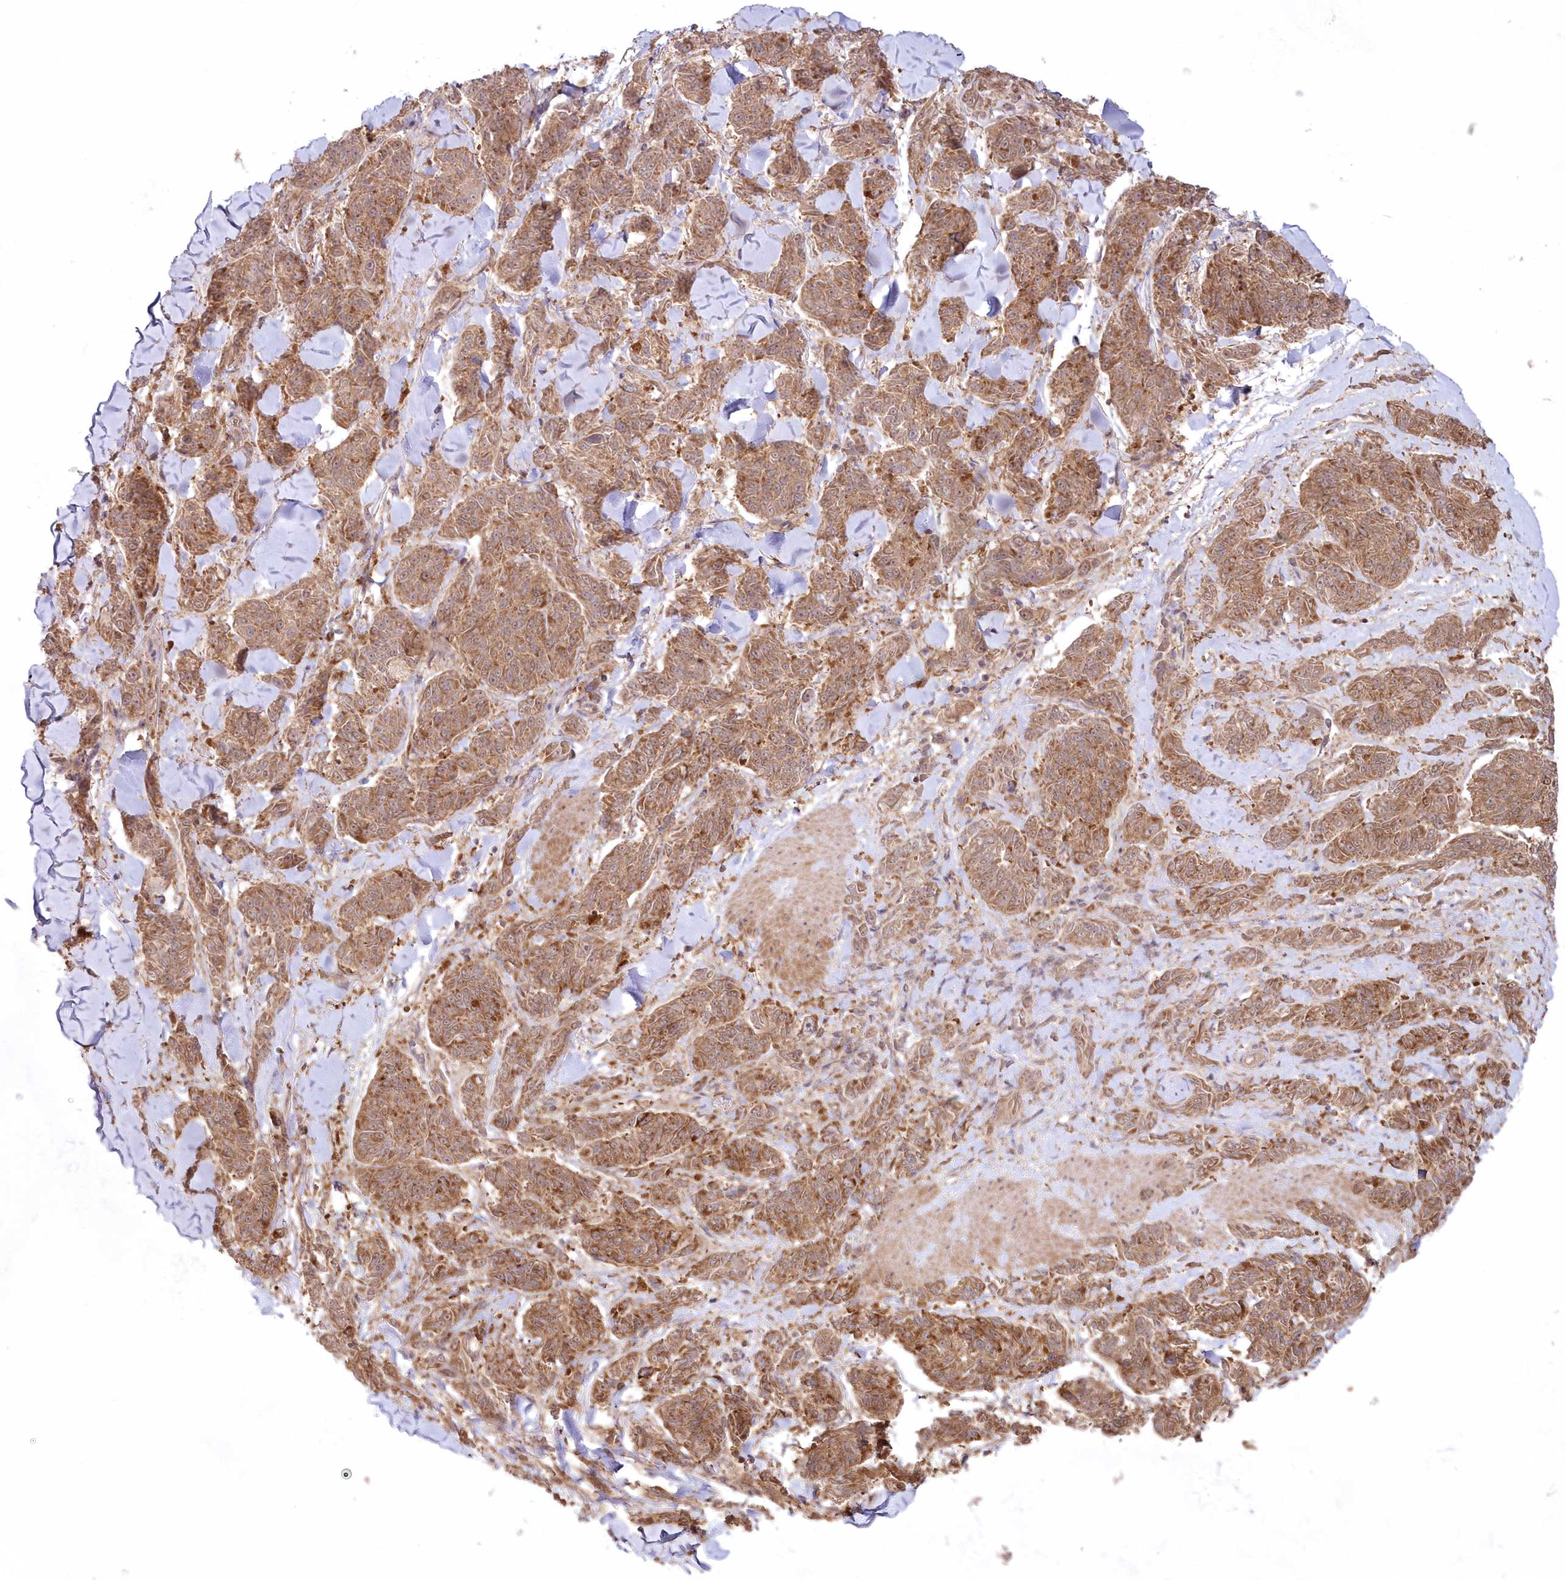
{"staining": {"intensity": "moderate", "quantity": ">75%", "location": "cytoplasmic/membranous"}, "tissue": "melanoma", "cell_type": "Tumor cells", "image_type": "cancer", "snomed": [{"axis": "morphology", "description": "Malignant melanoma, NOS"}, {"axis": "topography", "description": "Skin"}], "caption": "Human melanoma stained with a brown dye displays moderate cytoplasmic/membranous positive expression in about >75% of tumor cells.", "gene": "IMPA1", "patient": {"sex": "male", "age": 53}}